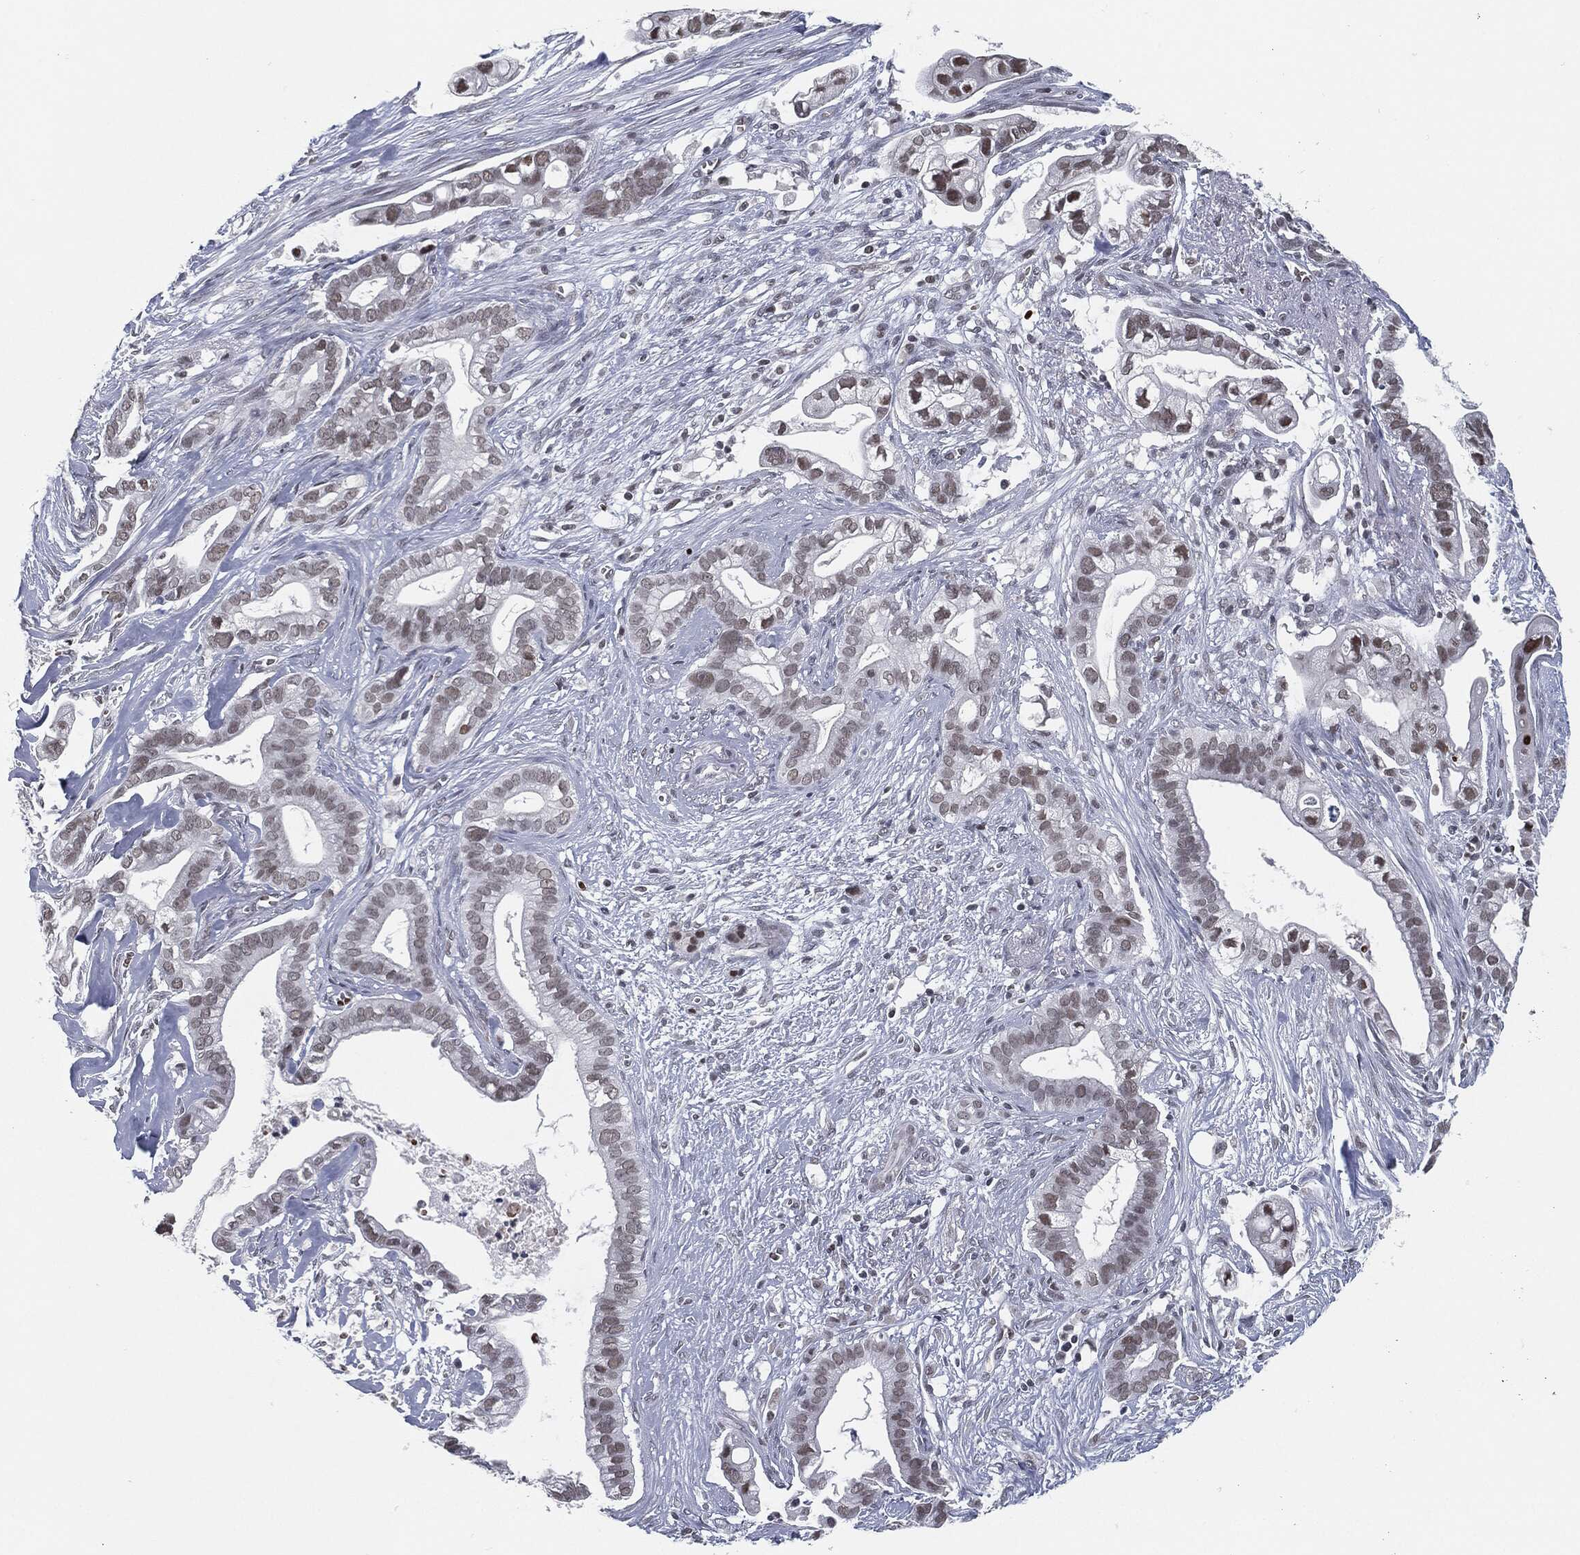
{"staining": {"intensity": "strong", "quantity": "<25%", "location": "nuclear"}, "tissue": "pancreatic cancer", "cell_type": "Tumor cells", "image_type": "cancer", "snomed": [{"axis": "morphology", "description": "Adenocarcinoma, NOS"}, {"axis": "topography", "description": "Pancreas"}], "caption": "High-power microscopy captured an IHC histopathology image of adenocarcinoma (pancreatic), revealing strong nuclear expression in about <25% of tumor cells.", "gene": "ANXA1", "patient": {"sex": "male", "age": 61}}